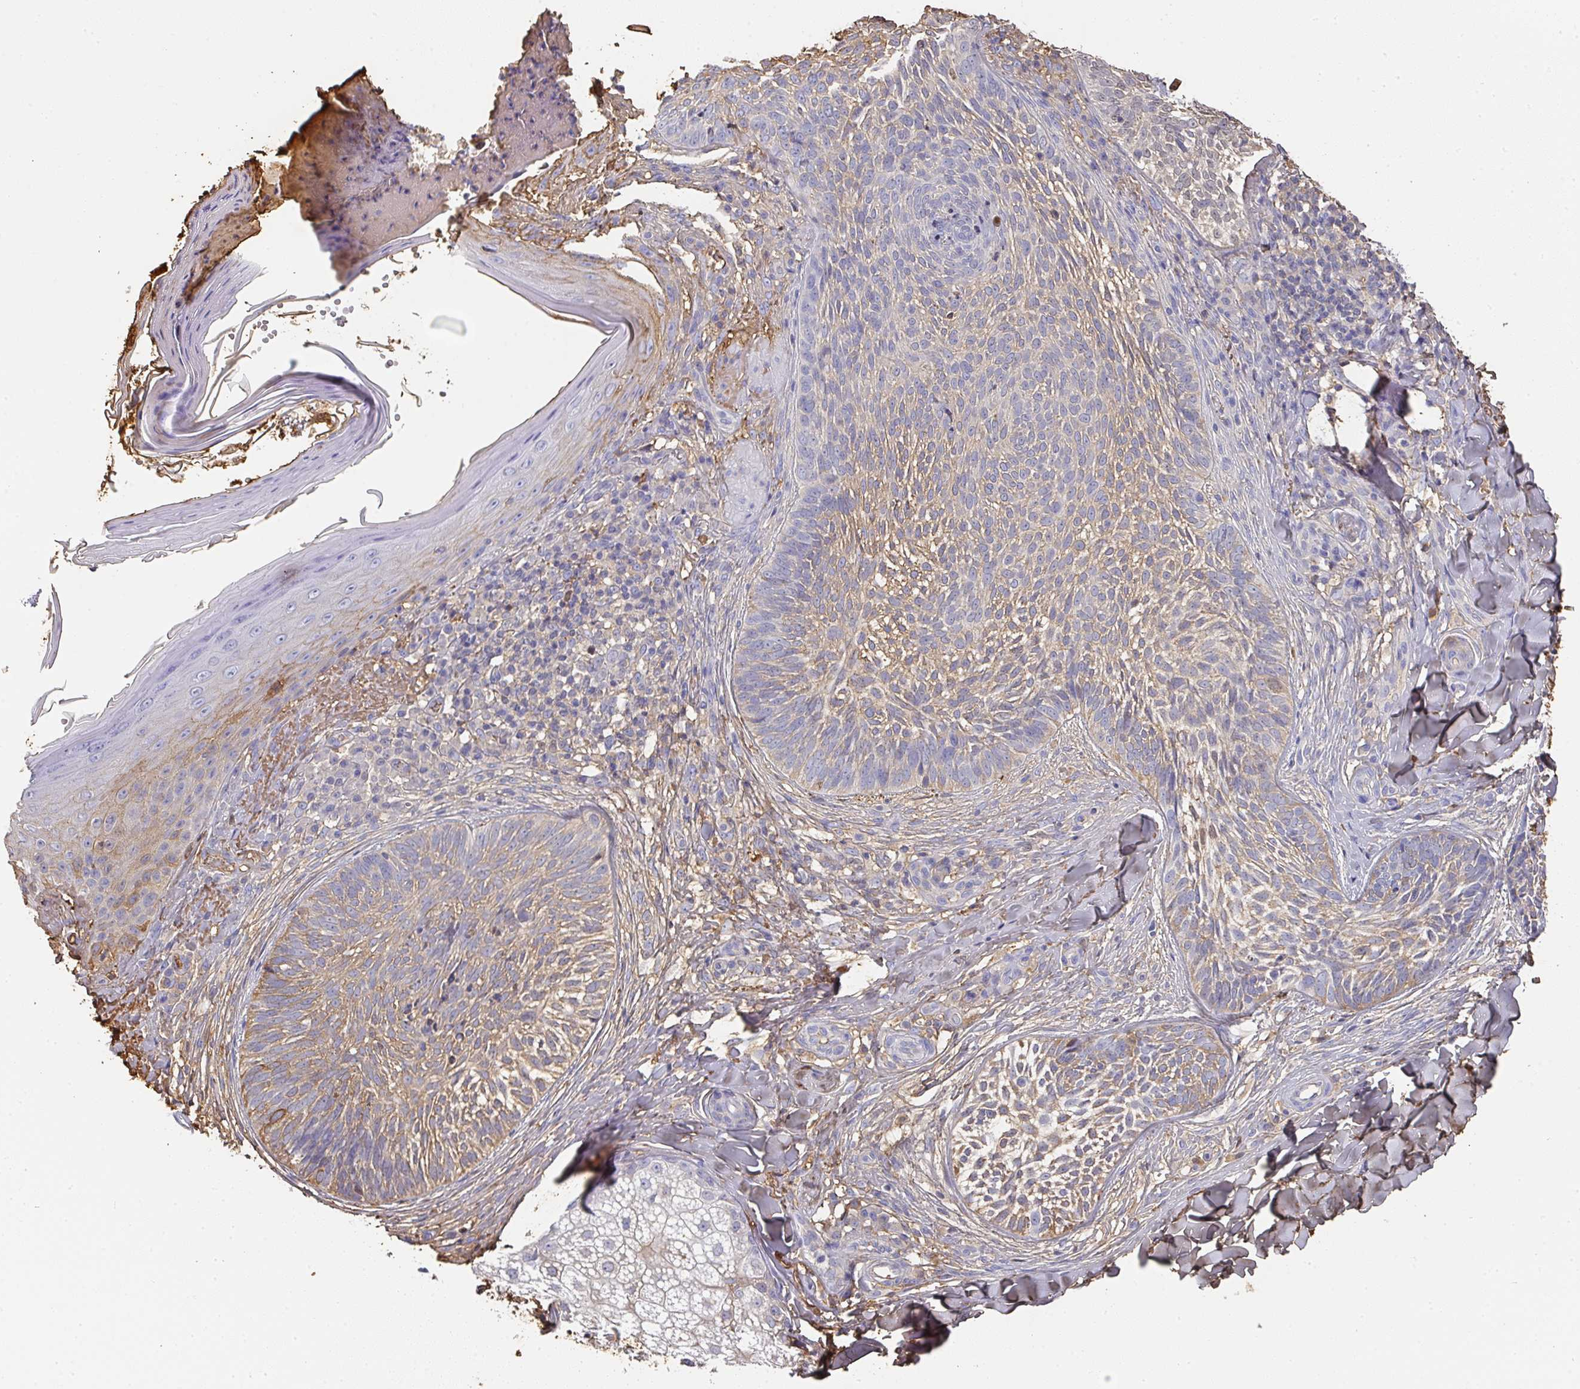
{"staining": {"intensity": "weak", "quantity": "25%-75%", "location": "cytoplasmic/membranous"}, "tissue": "skin cancer", "cell_type": "Tumor cells", "image_type": "cancer", "snomed": [{"axis": "morphology", "description": "Basal cell carcinoma"}, {"axis": "topography", "description": "Skin"}], "caption": "IHC (DAB) staining of skin cancer (basal cell carcinoma) demonstrates weak cytoplasmic/membranous protein positivity in approximately 25%-75% of tumor cells.", "gene": "ALB", "patient": {"sex": "female", "age": 61}}